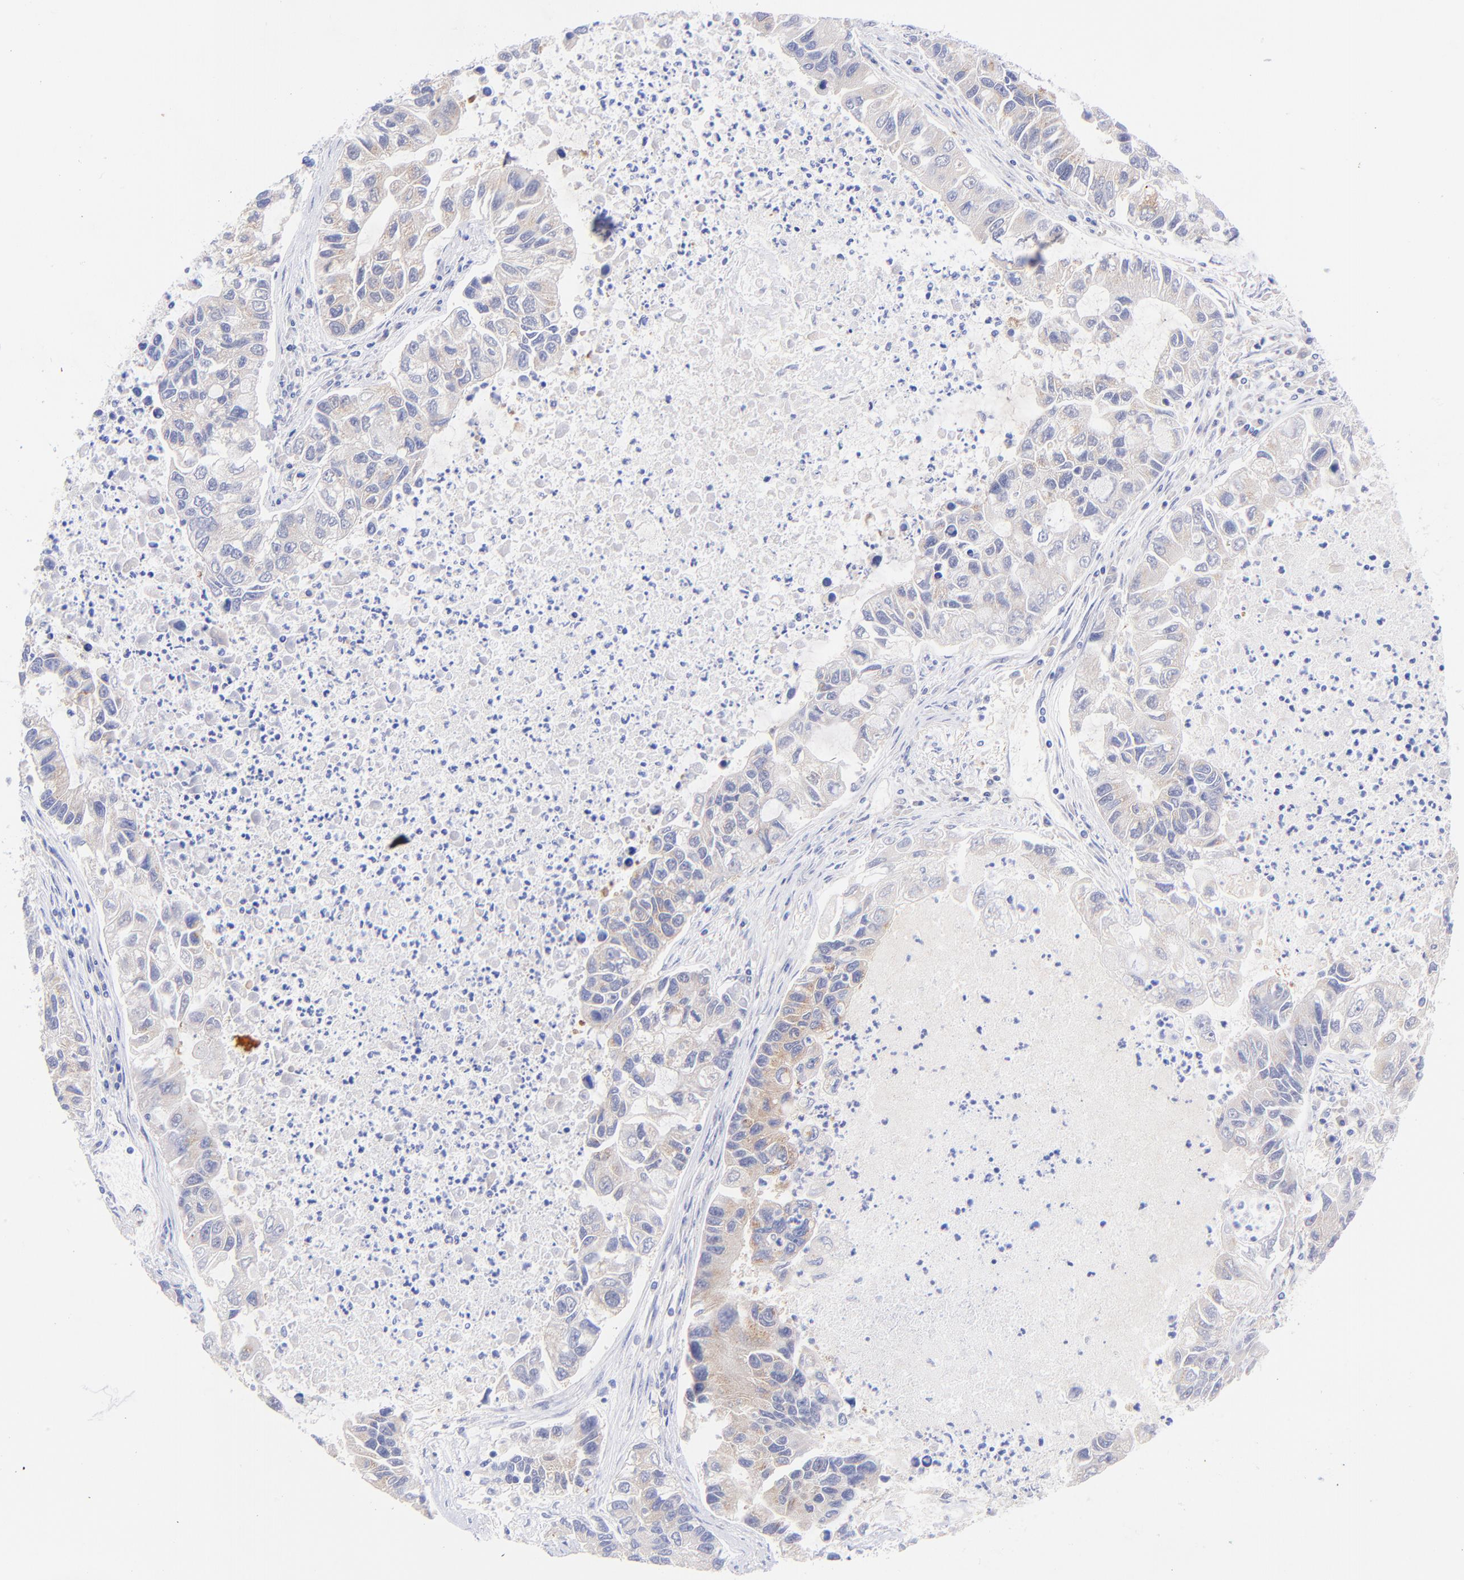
{"staining": {"intensity": "weak", "quantity": "25%-75%", "location": "cytoplasmic/membranous"}, "tissue": "lung cancer", "cell_type": "Tumor cells", "image_type": "cancer", "snomed": [{"axis": "morphology", "description": "Adenocarcinoma, NOS"}, {"axis": "topography", "description": "Lung"}], "caption": "Immunohistochemical staining of lung cancer (adenocarcinoma) reveals low levels of weak cytoplasmic/membranous protein staining in about 25%-75% of tumor cells. (DAB (3,3'-diaminobenzidine) IHC, brown staining for protein, blue staining for nuclei).", "gene": "GPHN", "patient": {"sex": "female", "age": 51}}